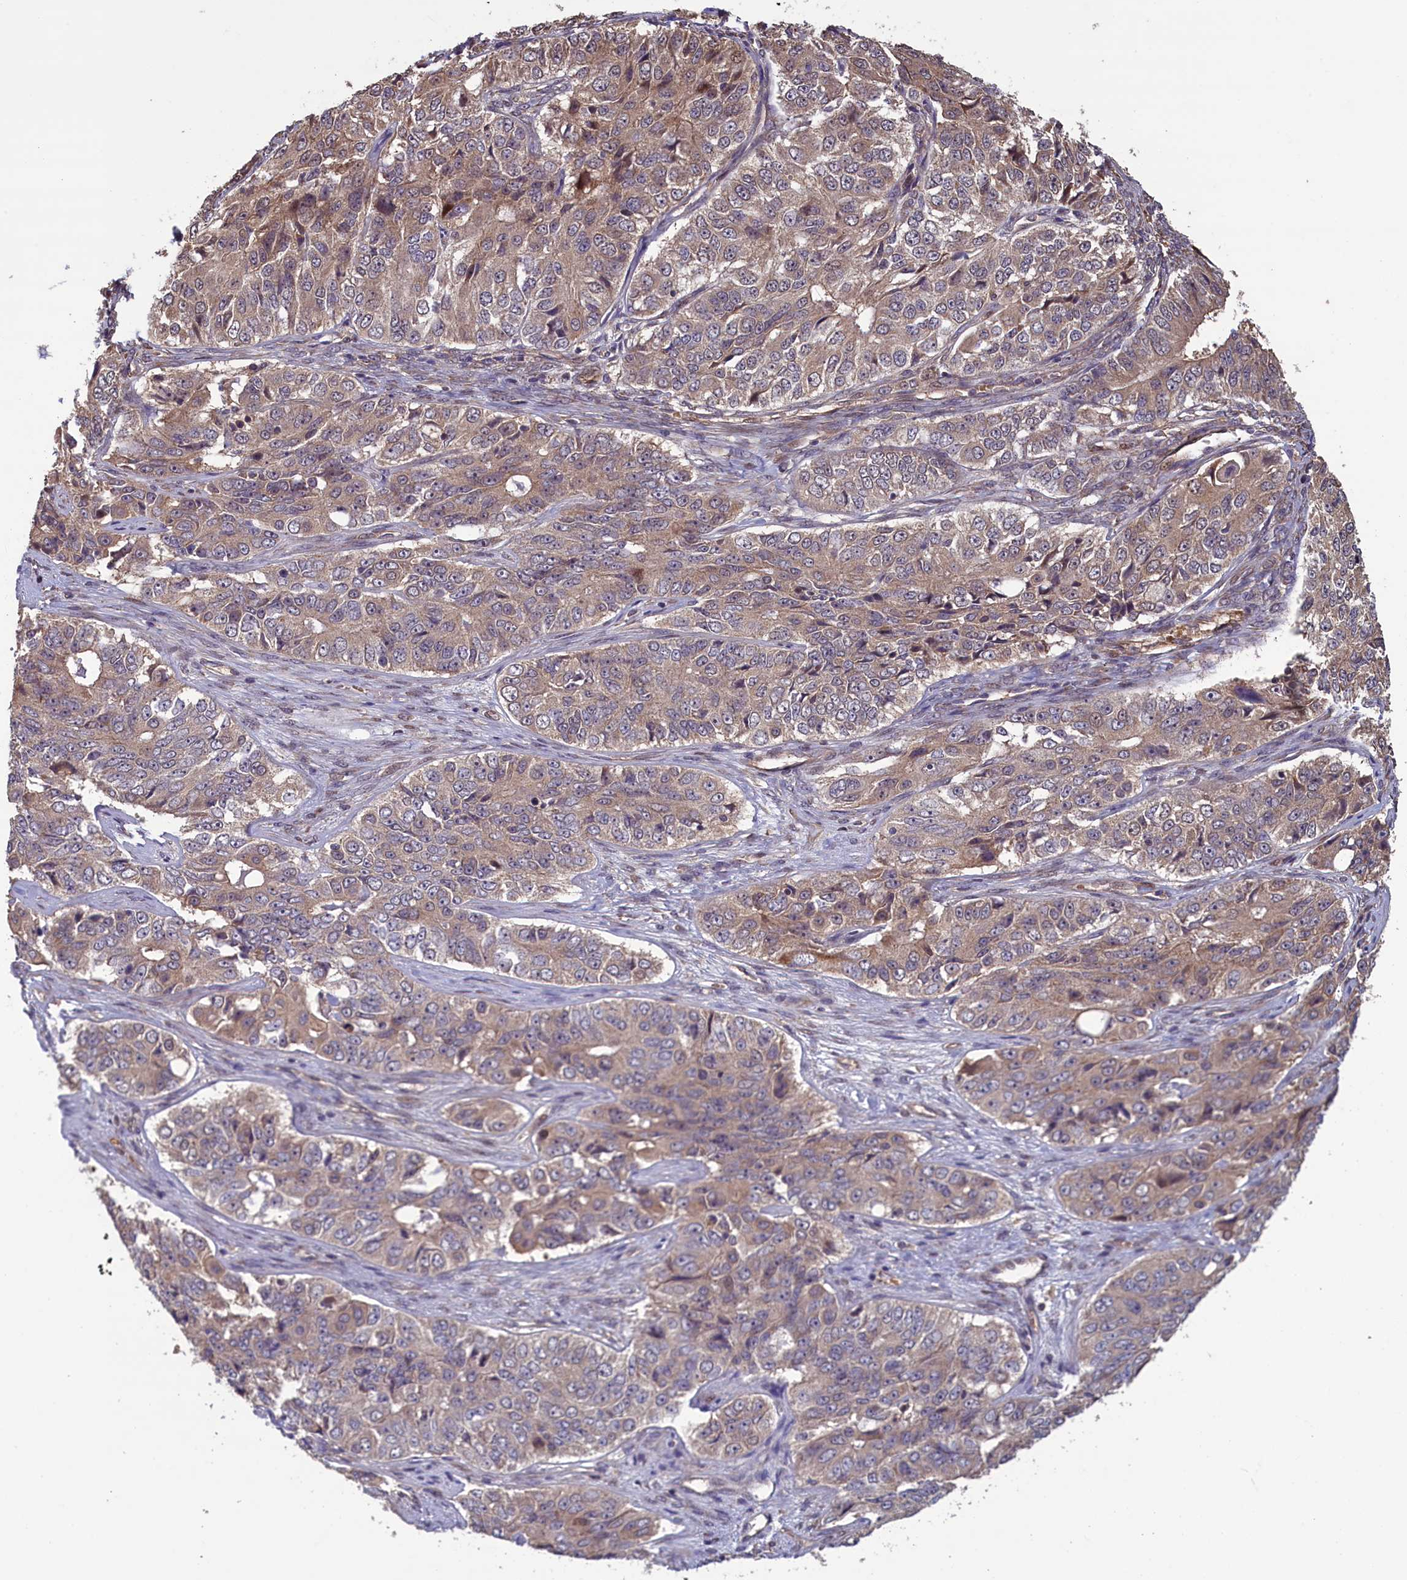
{"staining": {"intensity": "weak", "quantity": "25%-75%", "location": "cytoplasmic/membranous"}, "tissue": "ovarian cancer", "cell_type": "Tumor cells", "image_type": "cancer", "snomed": [{"axis": "morphology", "description": "Carcinoma, endometroid"}, {"axis": "topography", "description": "Ovary"}], "caption": "Immunohistochemistry (IHC) (DAB (3,3'-diaminobenzidine)) staining of ovarian cancer demonstrates weak cytoplasmic/membranous protein staining in approximately 25%-75% of tumor cells.", "gene": "CIAO2B", "patient": {"sex": "female", "age": 51}}